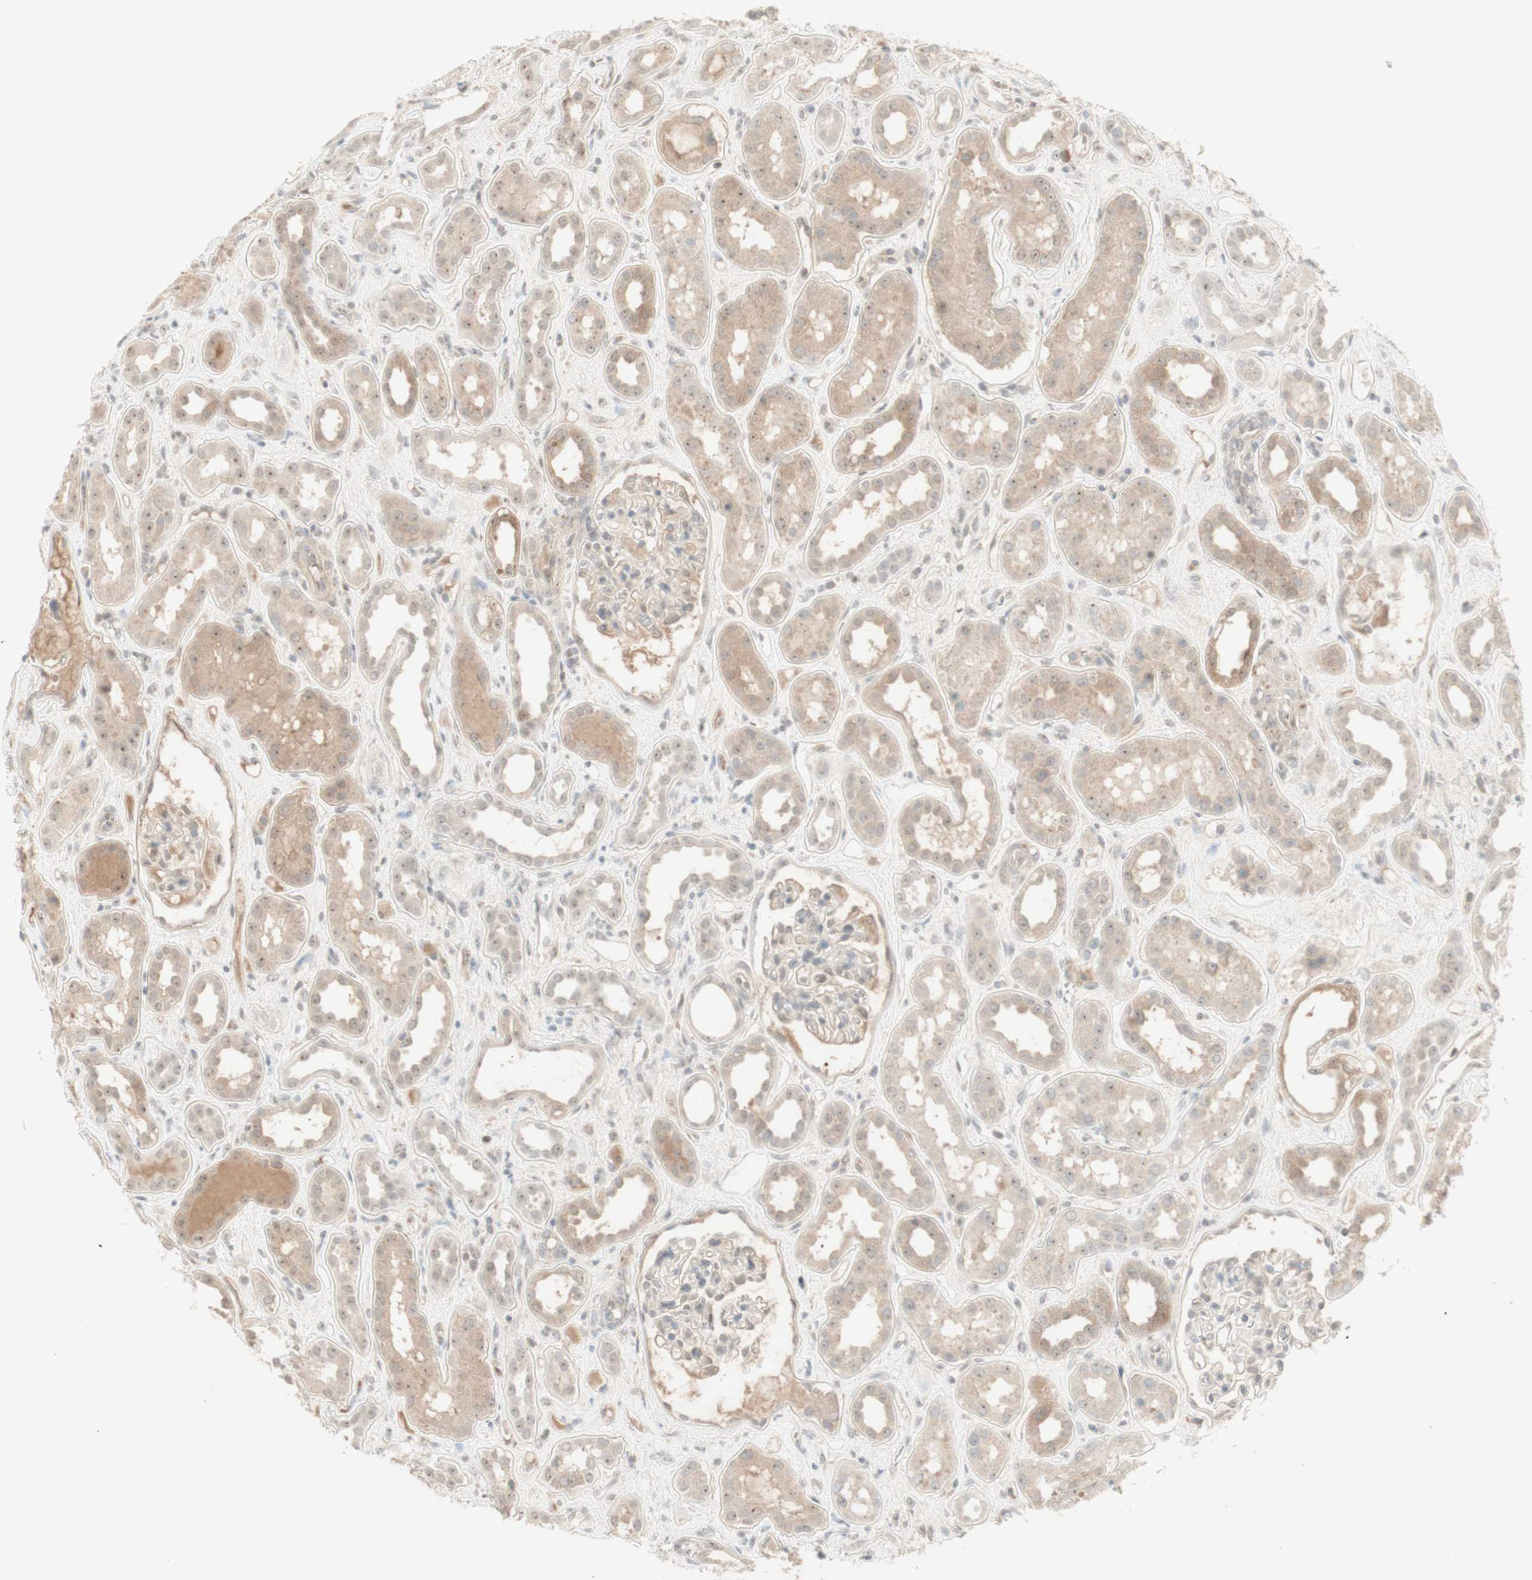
{"staining": {"intensity": "weak", "quantity": ">75%", "location": "cytoplasmic/membranous,nuclear"}, "tissue": "kidney", "cell_type": "Cells in glomeruli", "image_type": "normal", "snomed": [{"axis": "morphology", "description": "Normal tissue, NOS"}, {"axis": "topography", "description": "Kidney"}], "caption": "Immunohistochemistry (IHC) of benign human kidney exhibits low levels of weak cytoplasmic/membranous,nuclear expression in approximately >75% of cells in glomeruli.", "gene": "PLCD4", "patient": {"sex": "male", "age": 59}}